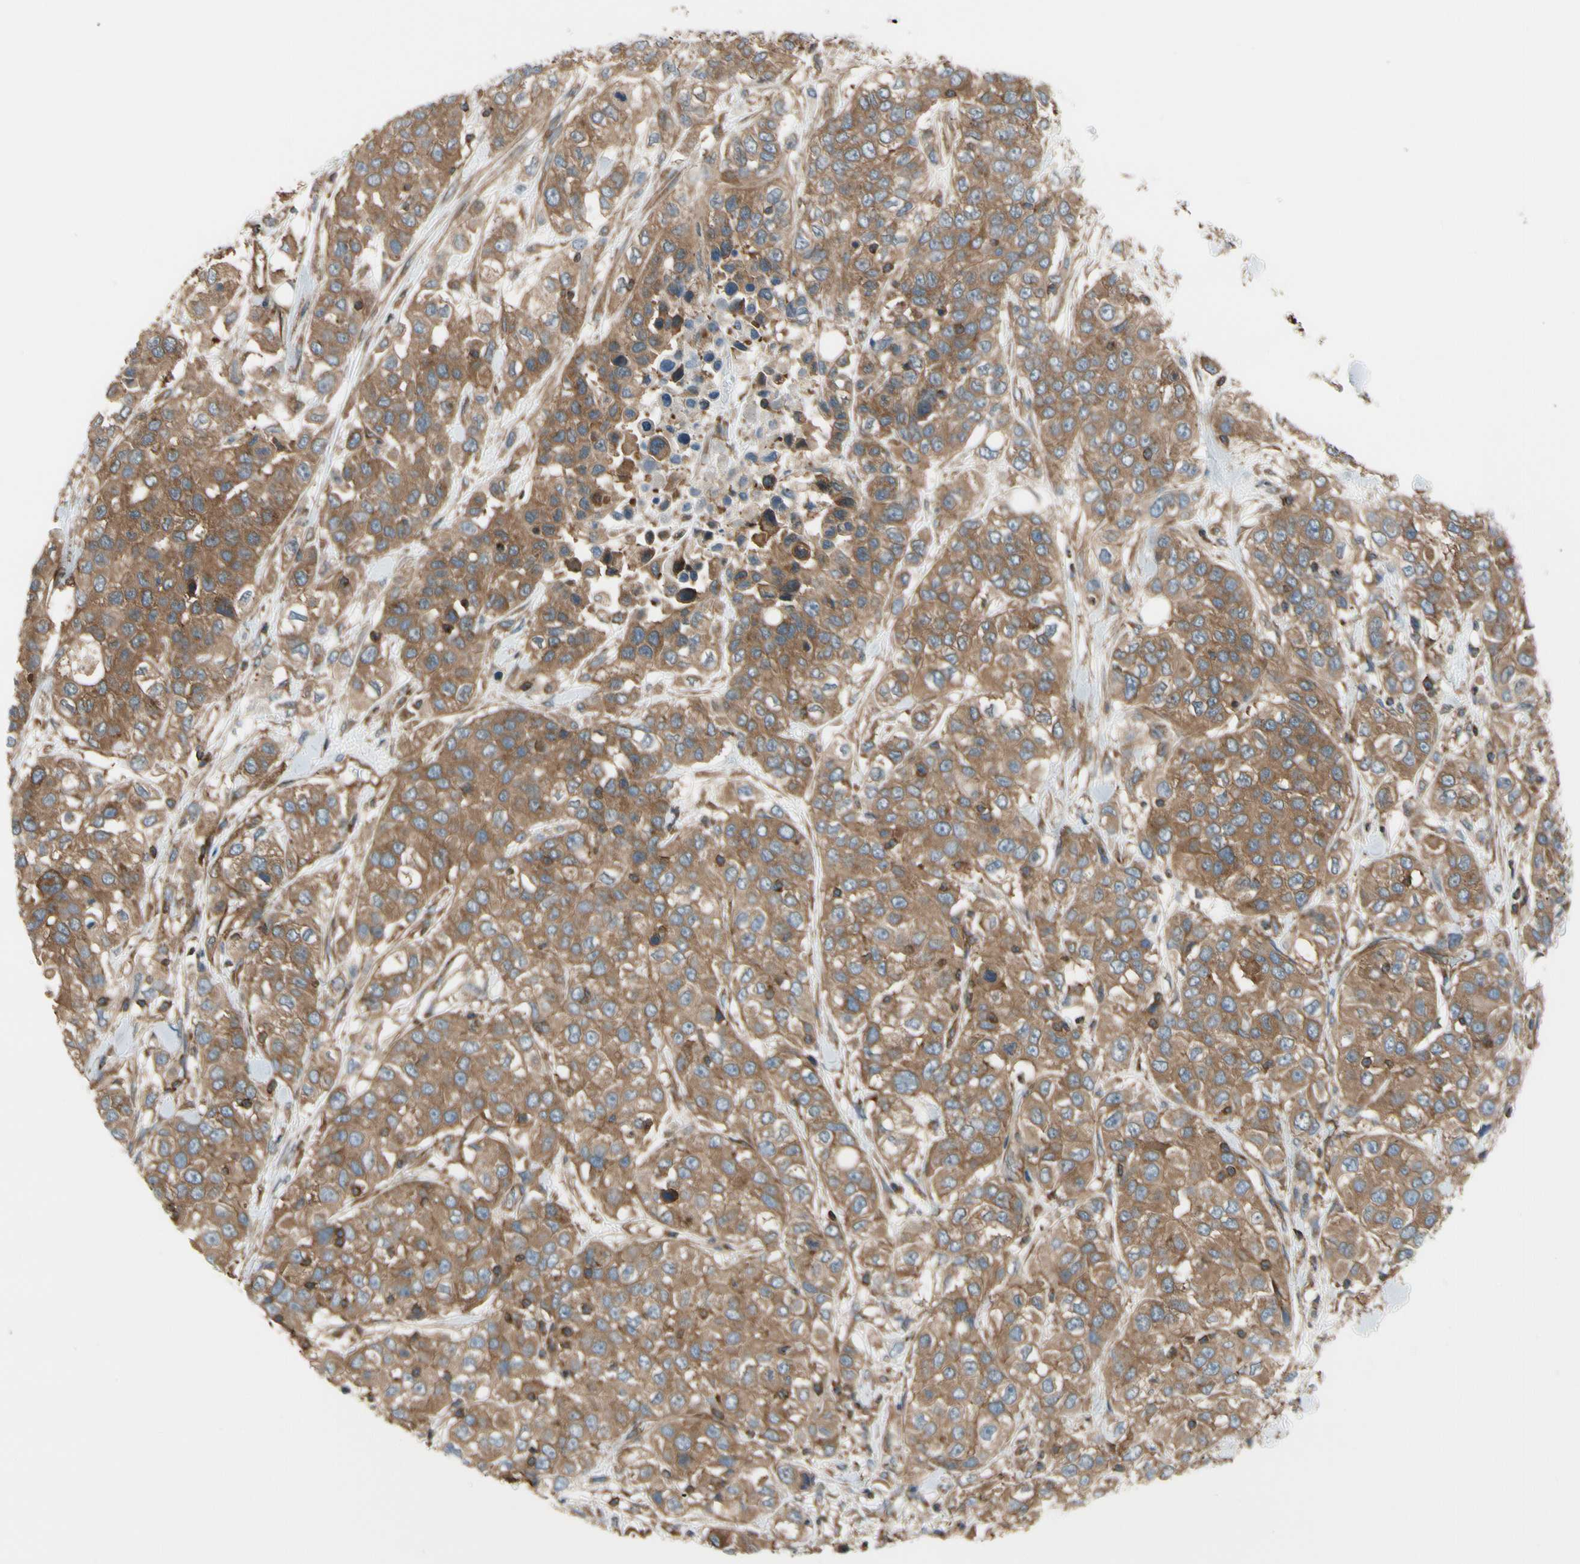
{"staining": {"intensity": "moderate", "quantity": ">75%", "location": "cytoplasmic/membranous"}, "tissue": "urothelial cancer", "cell_type": "Tumor cells", "image_type": "cancer", "snomed": [{"axis": "morphology", "description": "Urothelial carcinoma, High grade"}, {"axis": "topography", "description": "Urinary bladder"}], "caption": "A medium amount of moderate cytoplasmic/membranous positivity is appreciated in approximately >75% of tumor cells in urothelial carcinoma (high-grade) tissue.", "gene": "EPS15", "patient": {"sex": "female", "age": 80}}